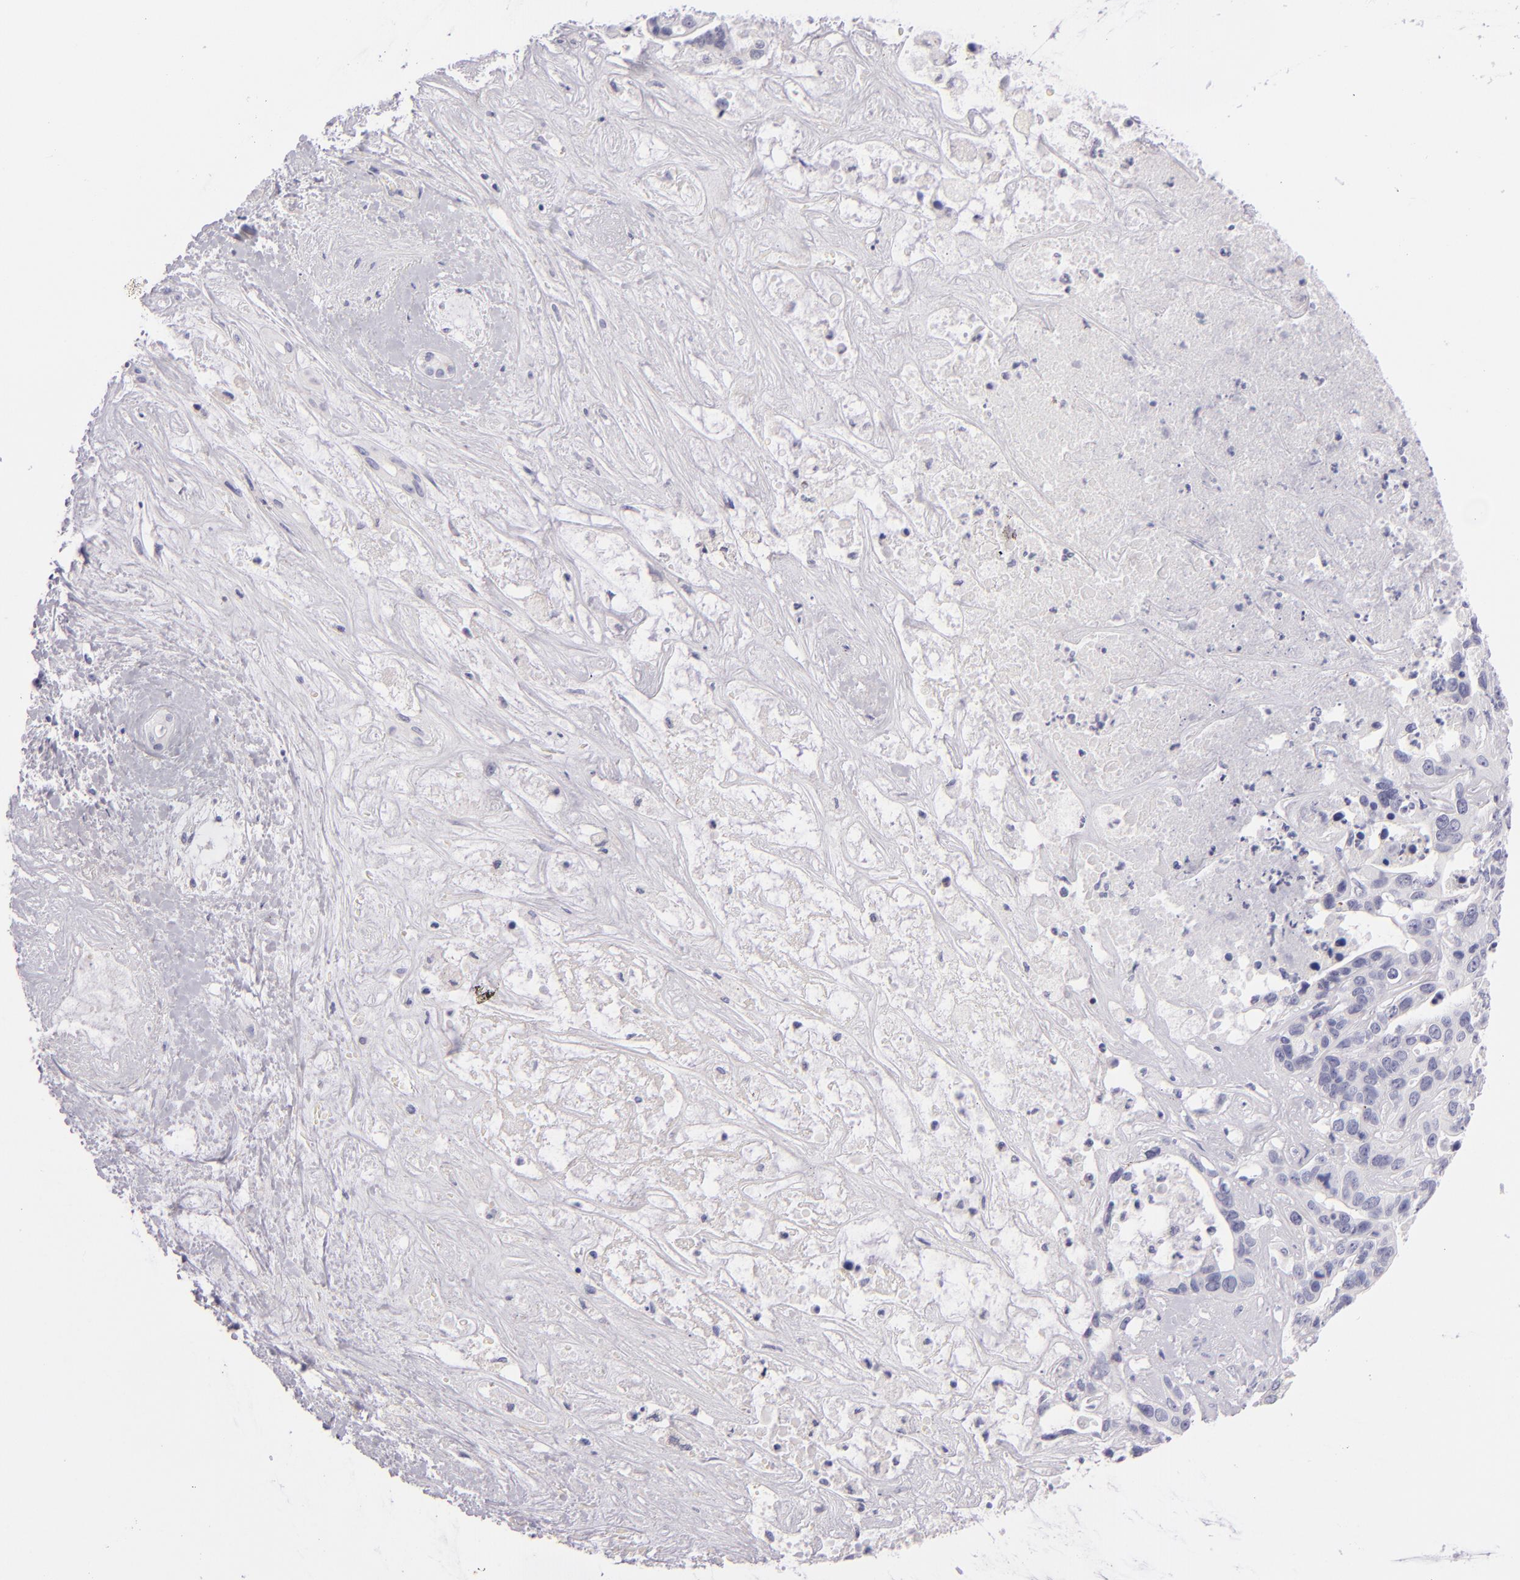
{"staining": {"intensity": "negative", "quantity": "none", "location": "none"}, "tissue": "liver cancer", "cell_type": "Tumor cells", "image_type": "cancer", "snomed": [{"axis": "morphology", "description": "Cholangiocarcinoma"}, {"axis": "topography", "description": "Liver"}], "caption": "This is an immunohistochemistry histopathology image of human cholangiocarcinoma (liver). There is no positivity in tumor cells.", "gene": "CD48", "patient": {"sex": "female", "age": 65}}